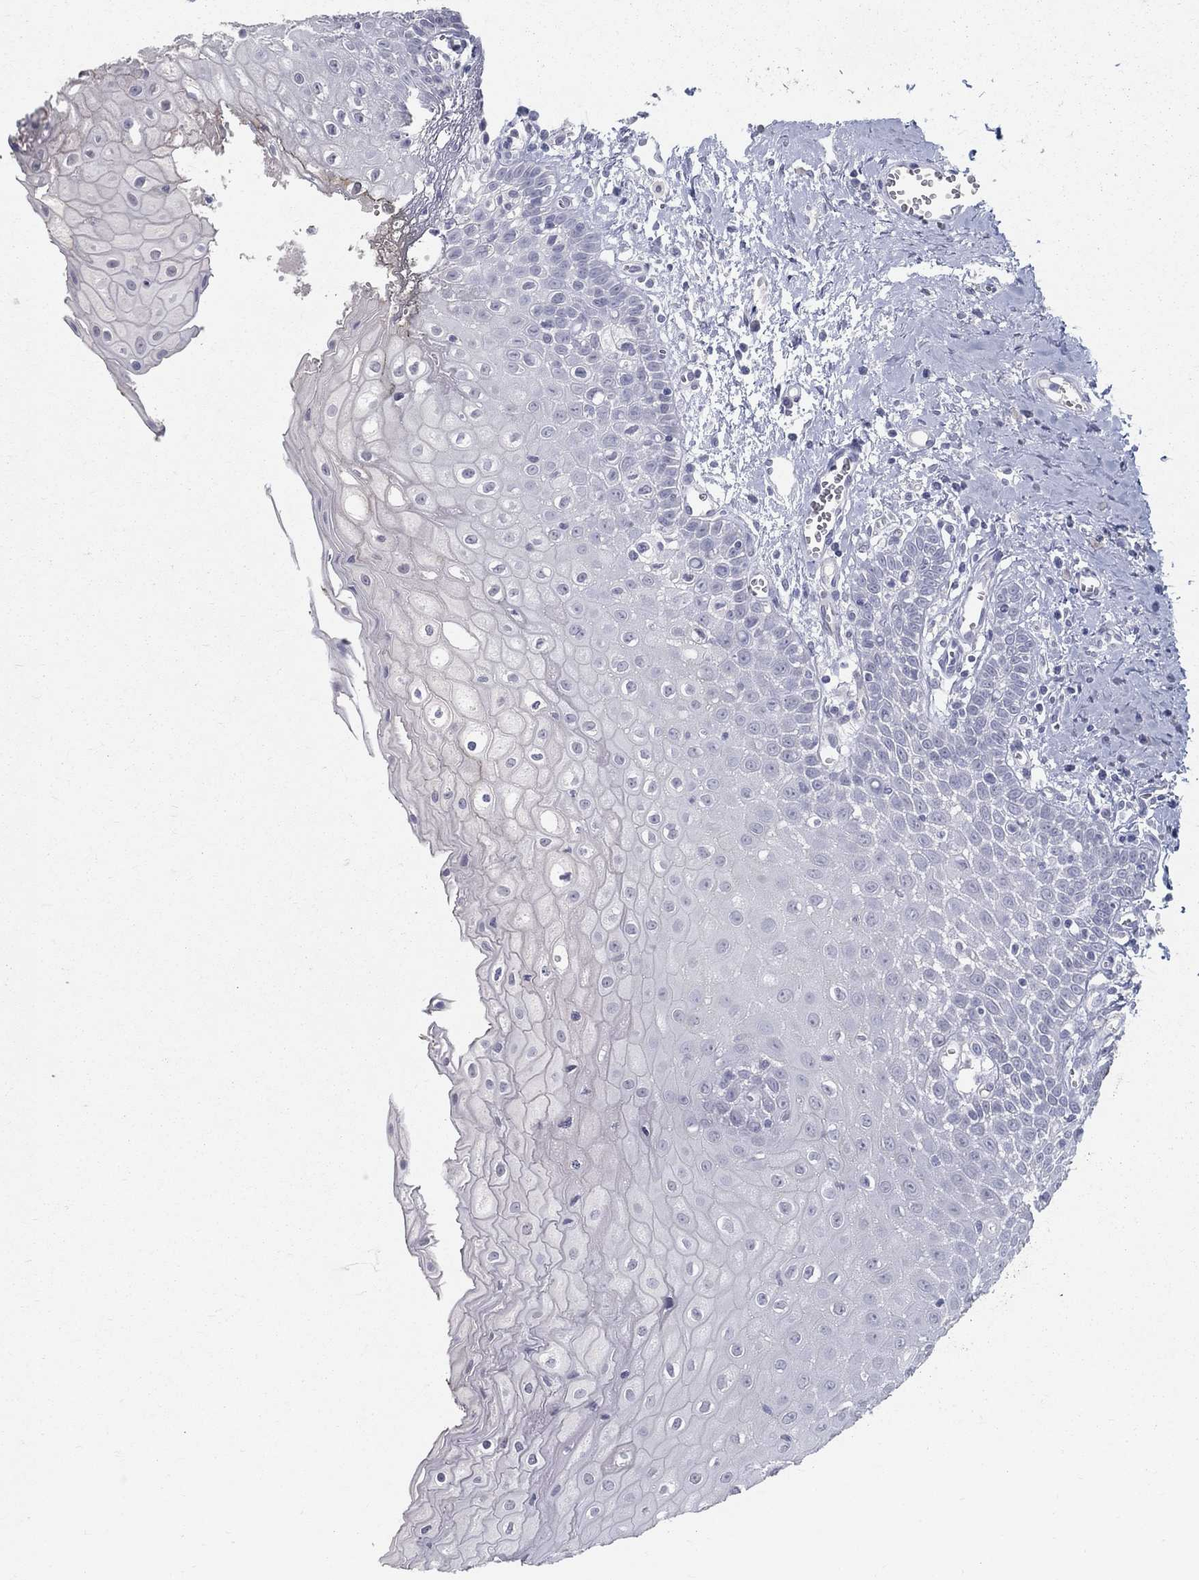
{"staining": {"intensity": "negative", "quantity": "none", "location": "none"}, "tissue": "oral mucosa", "cell_type": "Squamous epithelial cells", "image_type": "normal", "snomed": [{"axis": "morphology", "description": "Normal tissue, NOS"}, {"axis": "morphology", "description": "Squamous cell carcinoma, NOS"}, {"axis": "topography", "description": "Oral tissue"}, {"axis": "topography", "description": "Head-Neck"}], "caption": "This is an immunohistochemistry (IHC) micrograph of normal human oral mucosa. There is no positivity in squamous epithelial cells.", "gene": "ACE2", "patient": {"sex": "female", "age": 74}}